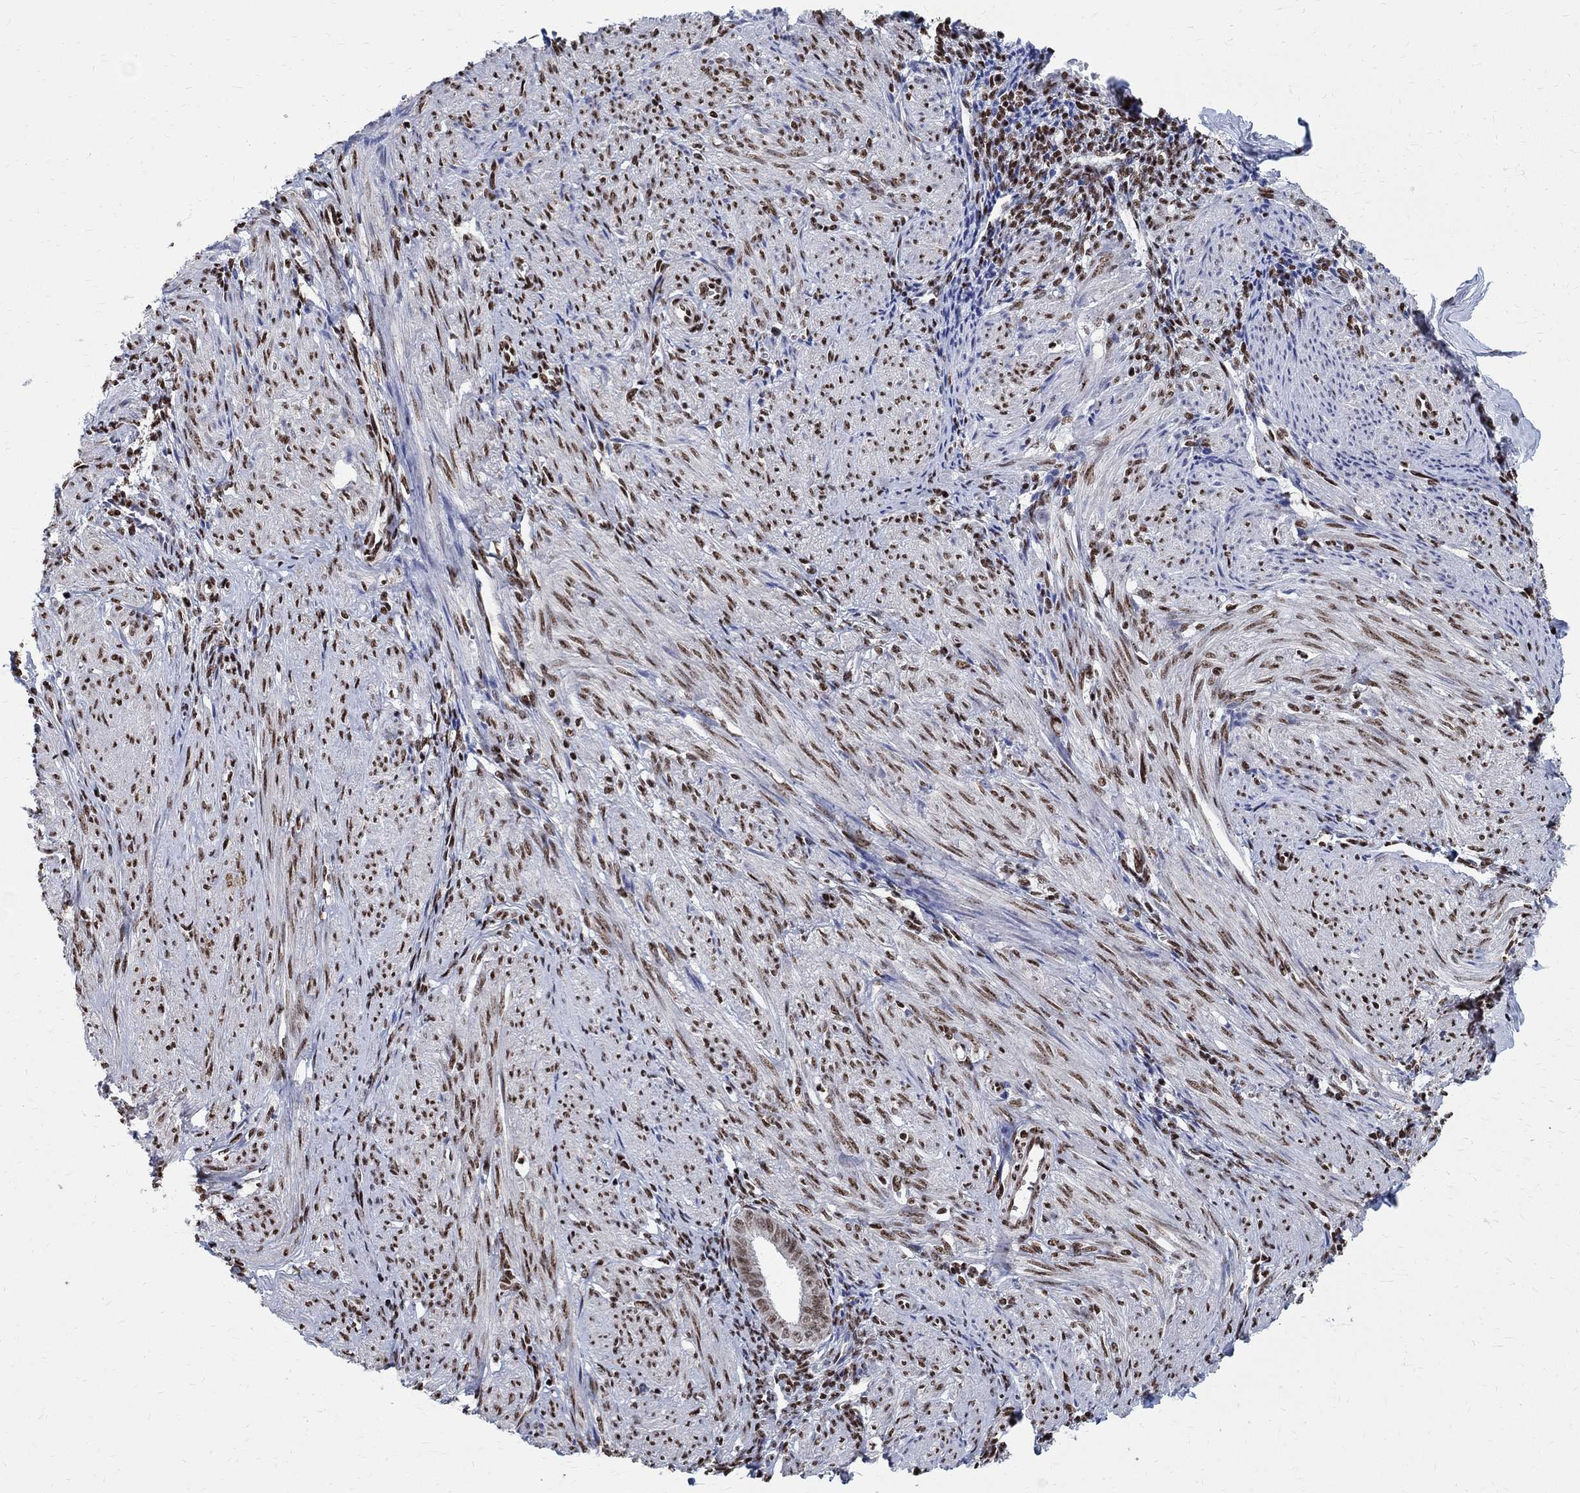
{"staining": {"intensity": "strong", "quantity": "25%-75%", "location": "nuclear"}, "tissue": "endometrium", "cell_type": "Cells in endometrial stroma", "image_type": "normal", "snomed": [{"axis": "morphology", "description": "Normal tissue, NOS"}, {"axis": "topography", "description": "Endometrium"}], "caption": "An immunohistochemistry micrograph of normal tissue is shown. Protein staining in brown shows strong nuclear positivity in endometrium within cells in endometrial stroma. Nuclei are stained in blue.", "gene": "FBXO16", "patient": {"sex": "female", "age": 37}}